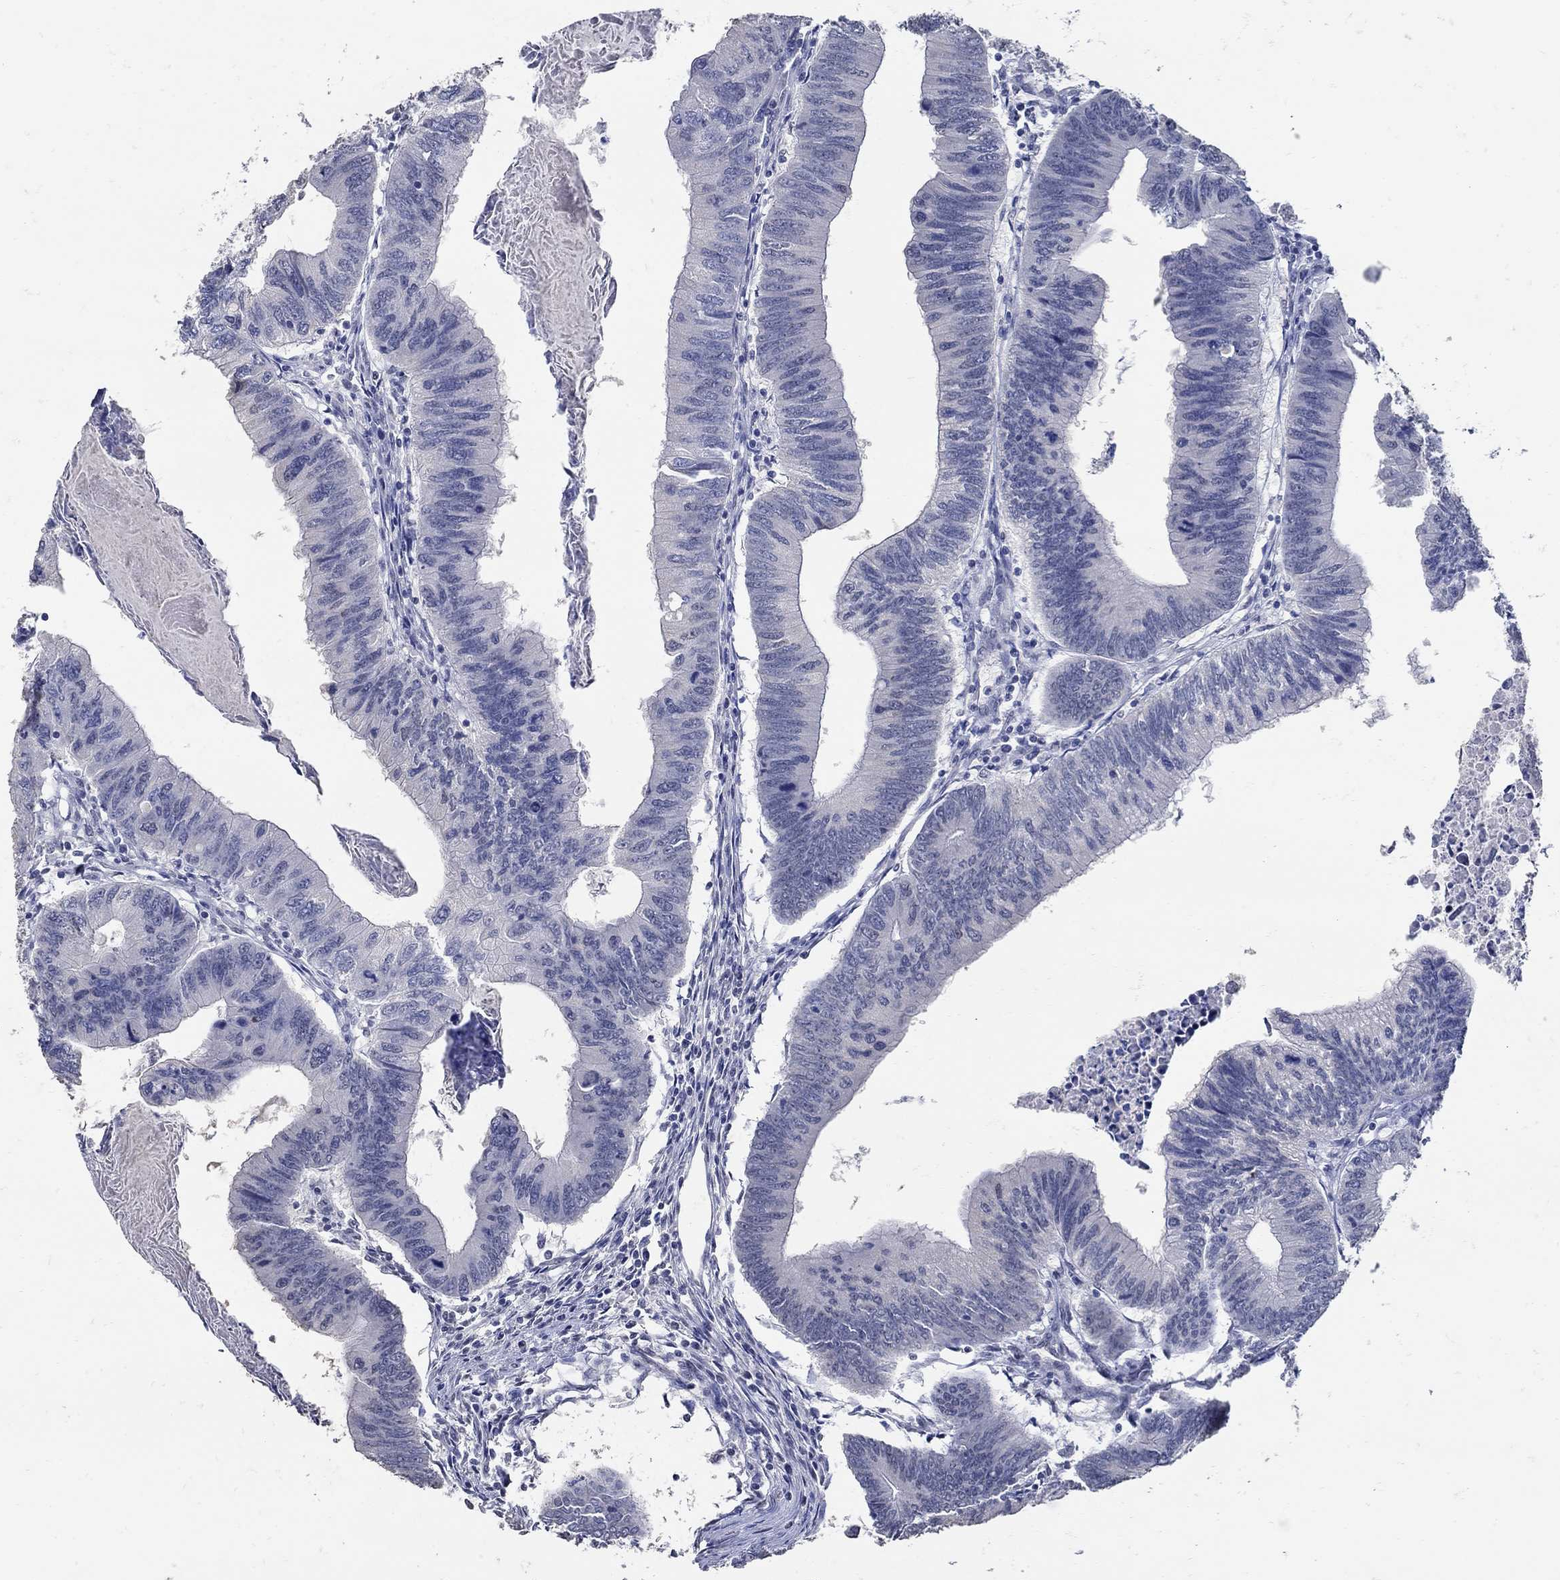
{"staining": {"intensity": "negative", "quantity": "none", "location": "none"}, "tissue": "colorectal cancer", "cell_type": "Tumor cells", "image_type": "cancer", "snomed": [{"axis": "morphology", "description": "Adenocarcinoma, NOS"}, {"axis": "topography", "description": "Colon"}], "caption": "Immunohistochemistry image of colorectal adenocarcinoma stained for a protein (brown), which exhibits no staining in tumor cells.", "gene": "KCNN3", "patient": {"sex": "male", "age": 53}}